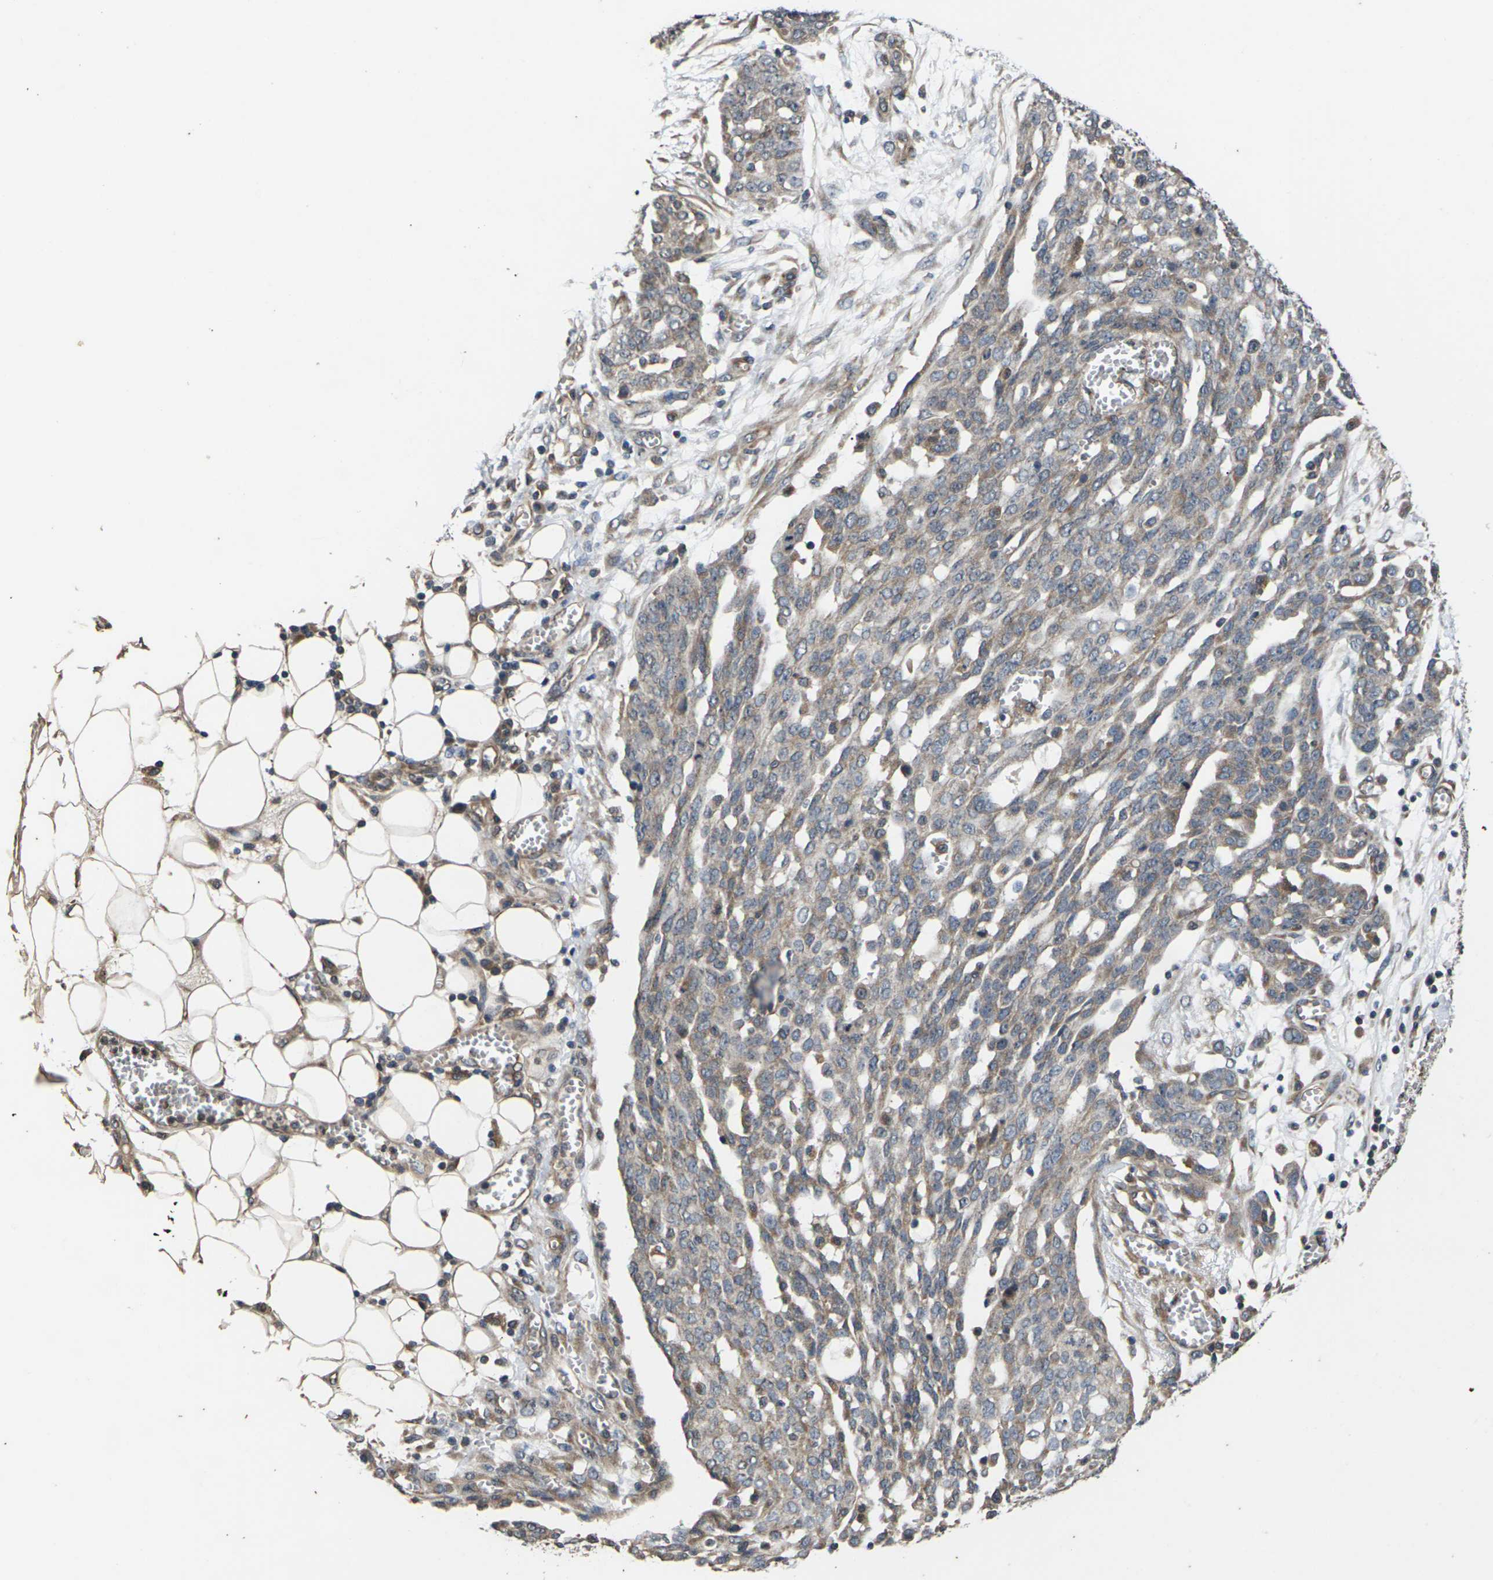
{"staining": {"intensity": "weak", "quantity": ">75%", "location": "cytoplasmic/membranous"}, "tissue": "ovarian cancer", "cell_type": "Tumor cells", "image_type": "cancer", "snomed": [{"axis": "morphology", "description": "Cystadenocarcinoma, serous, NOS"}, {"axis": "topography", "description": "Soft tissue"}, {"axis": "topography", "description": "Ovary"}], "caption": "Human ovarian cancer (serous cystadenocarcinoma) stained with a protein marker exhibits weak staining in tumor cells.", "gene": "DKK2", "patient": {"sex": "female", "age": 57}}